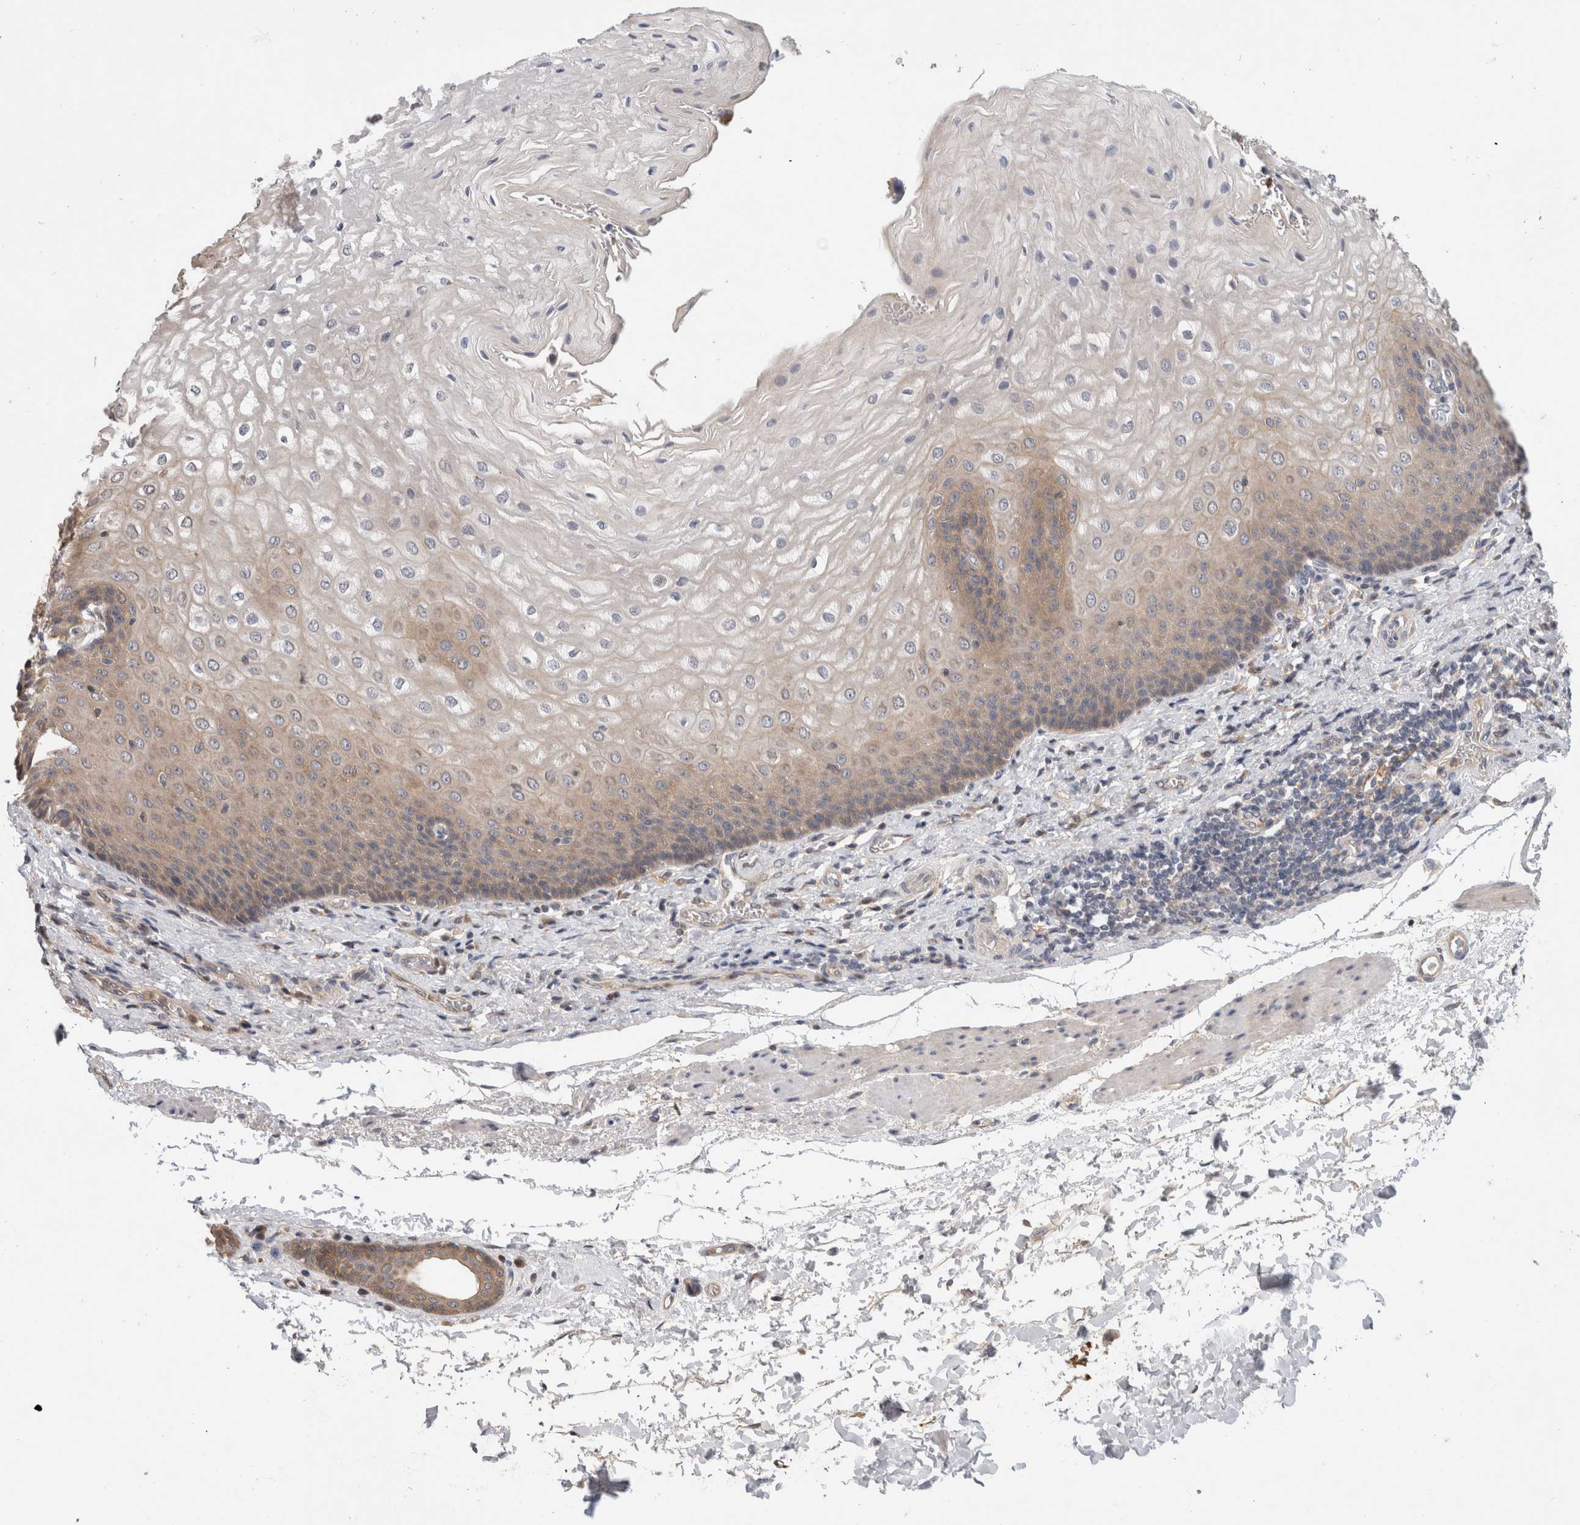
{"staining": {"intensity": "weak", "quantity": "25%-75%", "location": "cytoplasmic/membranous"}, "tissue": "esophagus", "cell_type": "Squamous epithelial cells", "image_type": "normal", "snomed": [{"axis": "morphology", "description": "Normal tissue, NOS"}, {"axis": "topography", "description": "Esophagus"}], "caption": "The micrograph displays immunohistochemical staining of benign esophagus. There is weak cytoplasmic/membranous positivity is seen in approximately 25%-75% of squamous epithelial cells. (DAB (3,3'-diaminobenzidine) = brown stain, brightfield microscopy at high magnification).", "gene": "PGM1", "patient": {"sex": "male", "age": 54}}